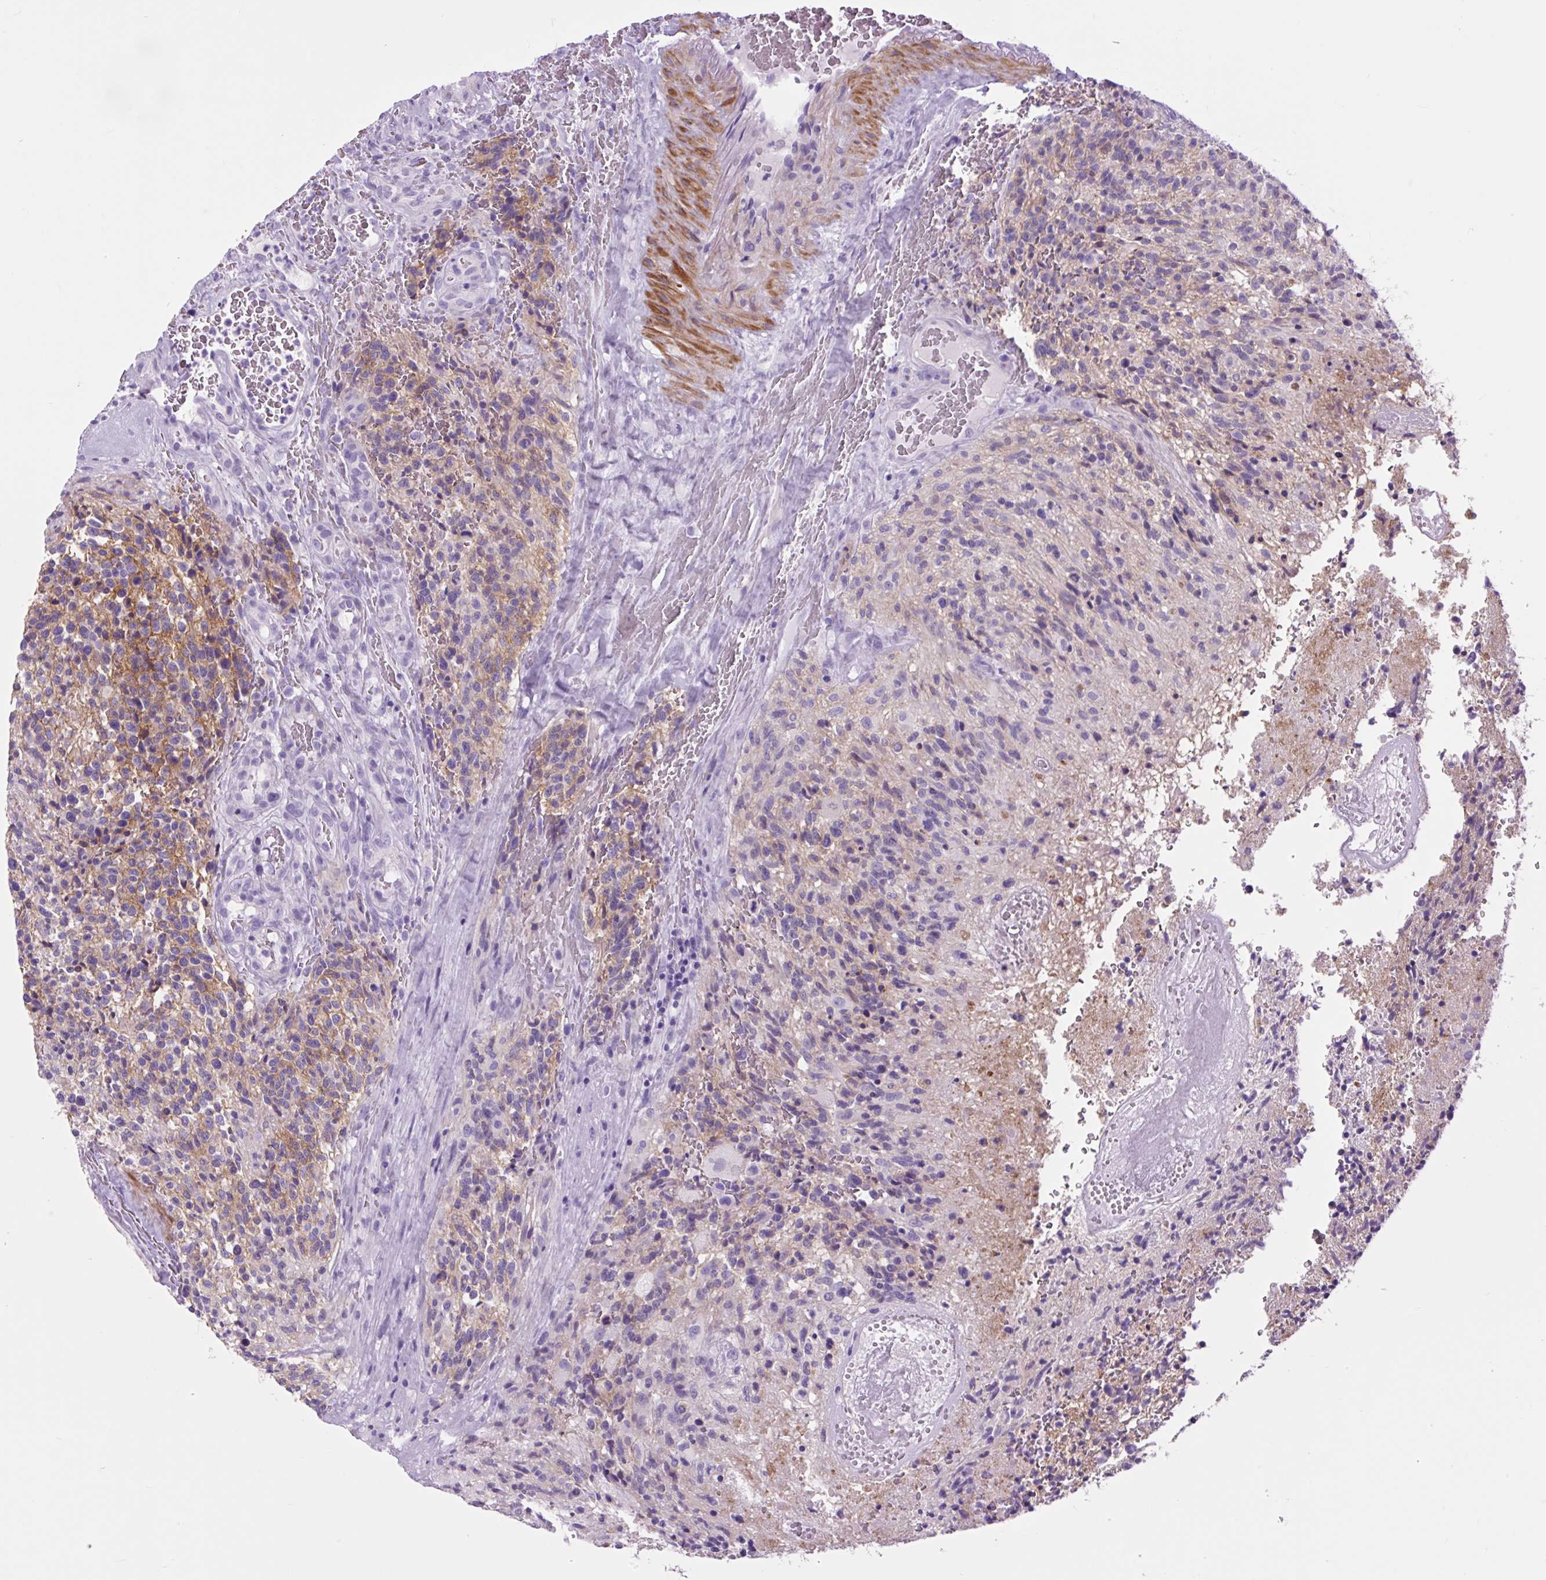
{"staining": {"intensity": "negative", "quantity": "none", "location": "none"}, "tissue": "glioma", "cell_type": "Tumor cells", "image_type": "cancer", "snomed": [{"axis": "morphology", "description": "Glioma, malignant, High grade"}, {"axis": "topography", "description": "Brain"}], "caption": "The histopathology image demonstrates no significant expression in tumor cells of glioma.", "gene": "DPP6", "patient": {"sex": "male", "age": 36}}